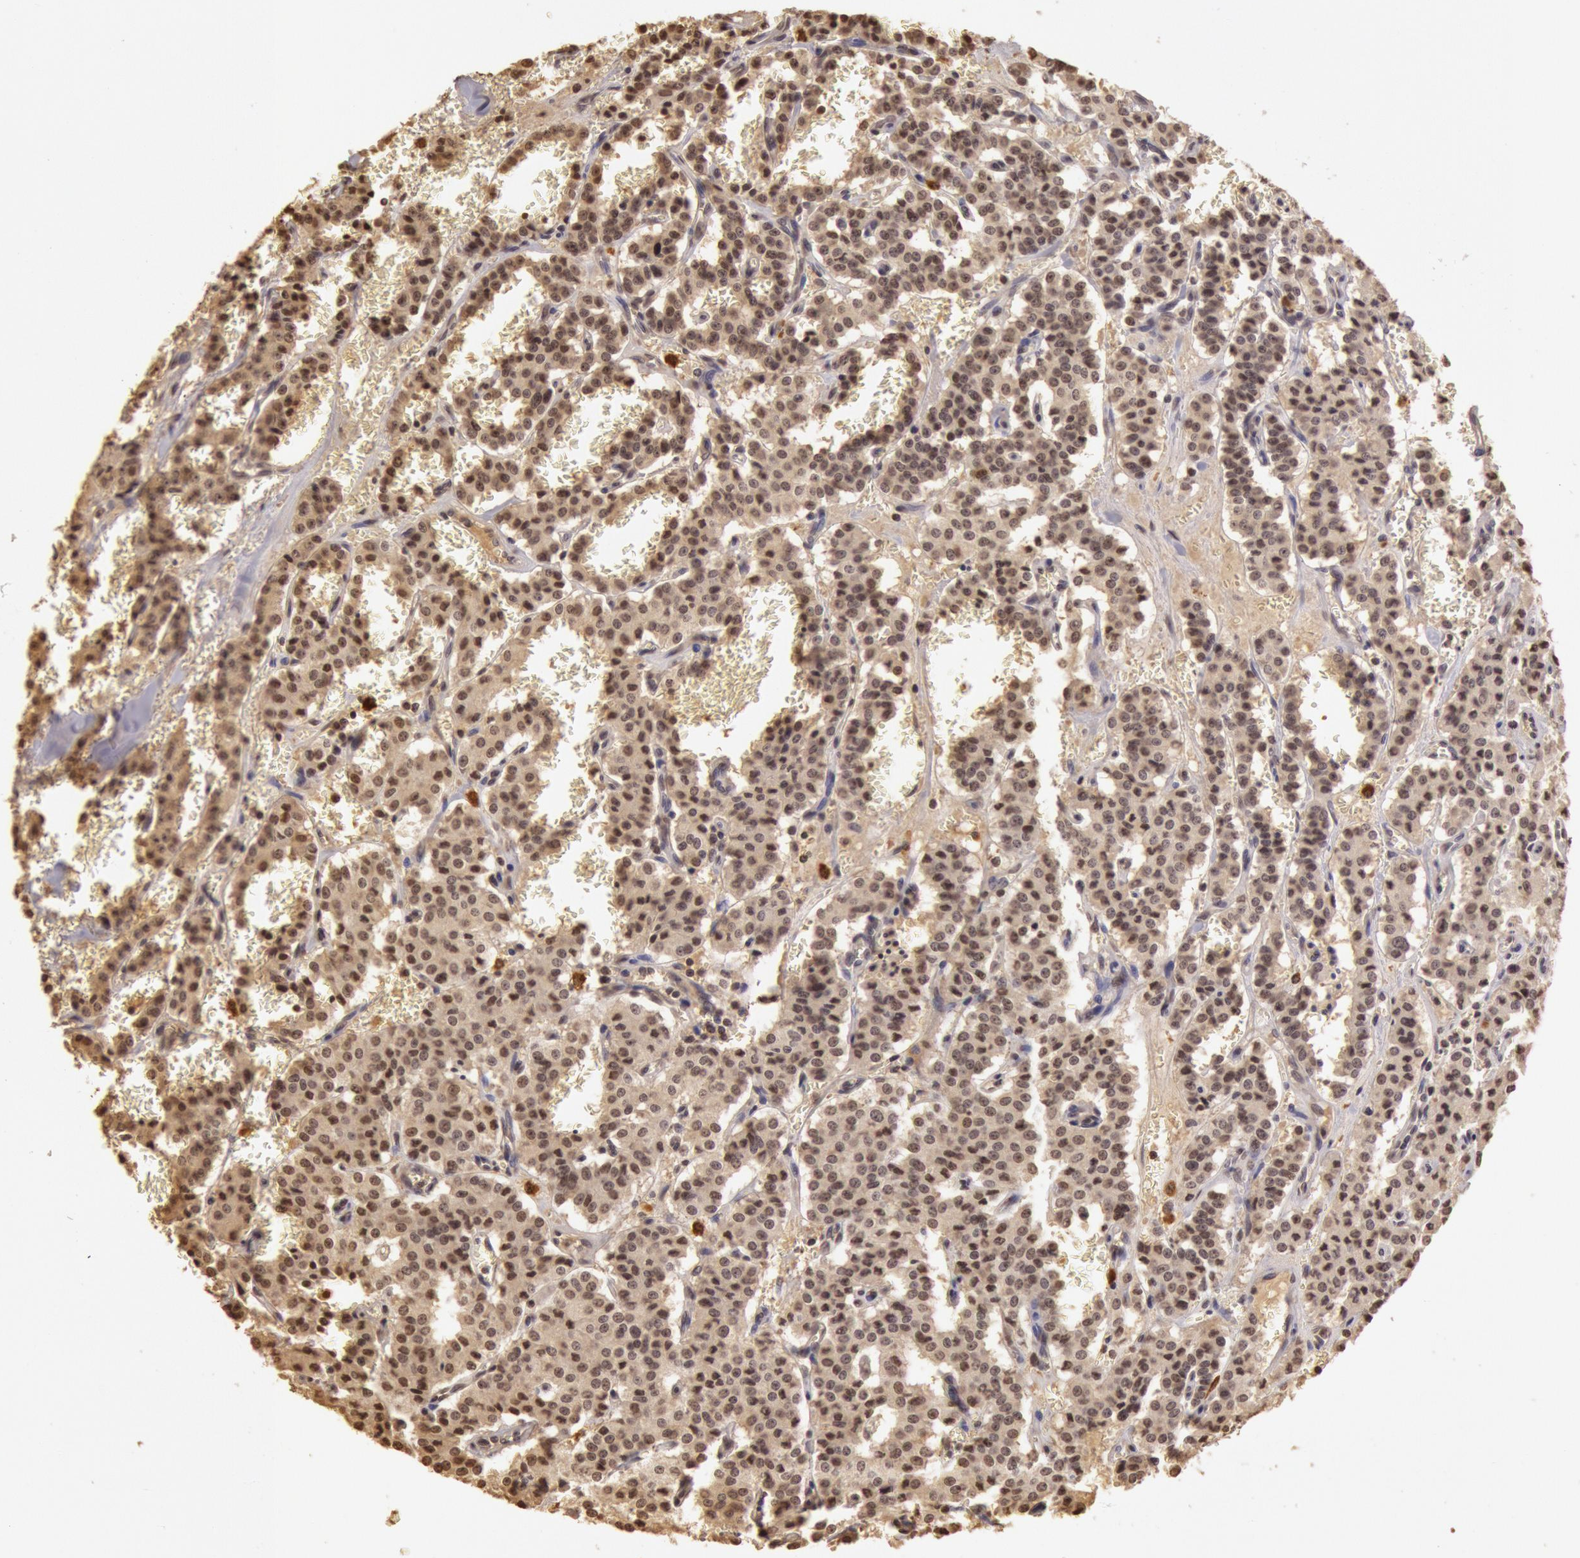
{"staining": {"intensity": "moderate", "quantity": ">75%", "location": "cytoplasmic/membranous,nuclear"}, "tissue": "carcinoid", "cell_type": "Tumor cells", "image_type": "cancer", "snomed": [{"axis": "morphology", "description": "Carcinoid, malignant, NOS"}, {"axis": "topography", "description": "Bronchus"}], "caption": "Protein expression analysis of human carcinoid reveals moderate cytoplasmic/membranous and nuclear positivity in about >75% of tumor cells.", "gene": "SOD1", "patient": {"sex": "male", "age": 55}}